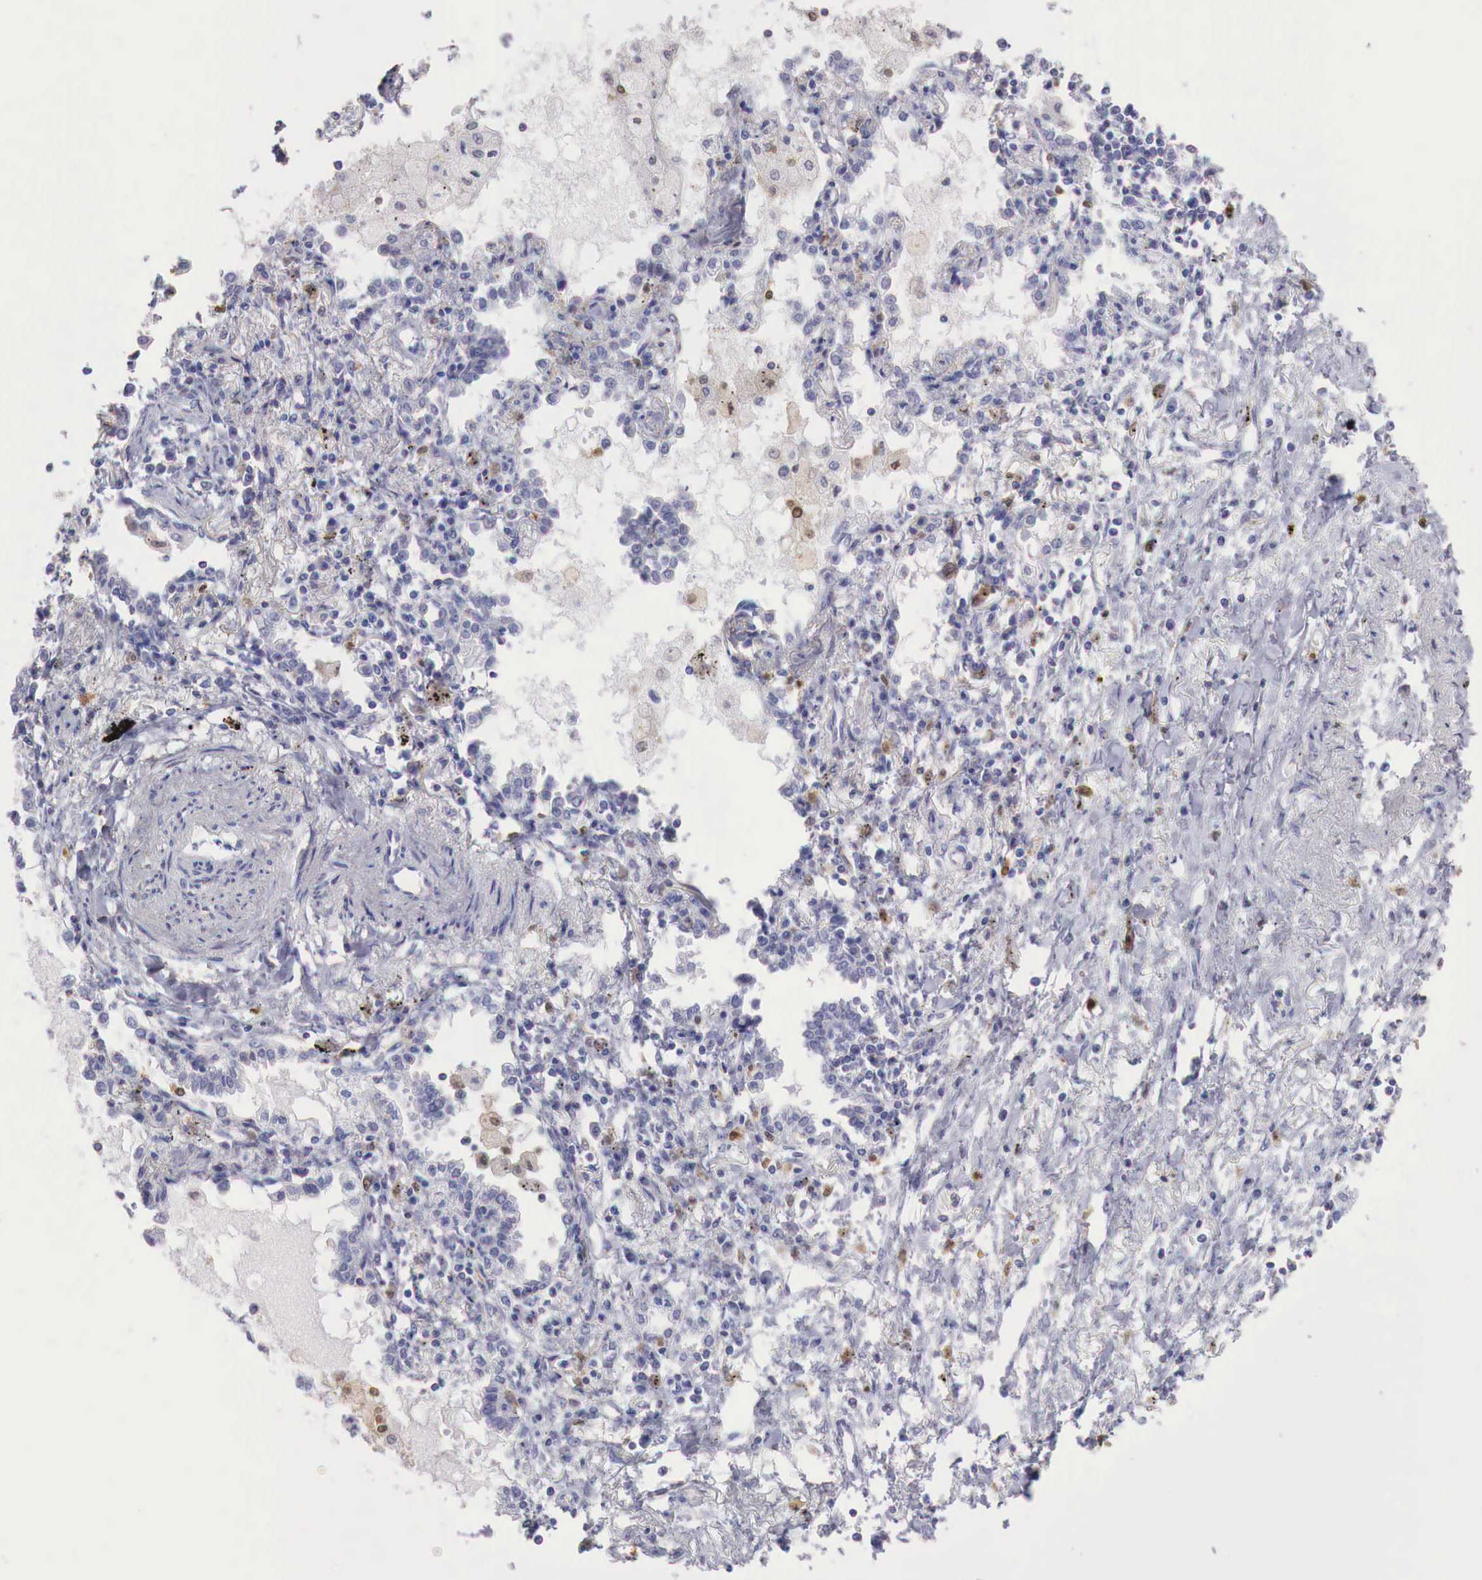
{"staining": {"intensity": "negative", "quantity": "none", "location": "none"}, "tissue": "lung cancer", "cell_type": "Tumor cells", "image_type": "cancer", "snomed": [{"axis": "morphology", "description": "Adenocarcinoma, NOS"}, {"axis": "topography", "description": "Lung"}], "caption": "Lung cancer was stained to show a protein in brown. There is no significant expression in tumor cells. (DAB (3,3'-diaminobenzidine) immunohistochemistry (IHC), high magnification).", "gene": "RENBP", "patient": {"sex": "male", "age": 60}}